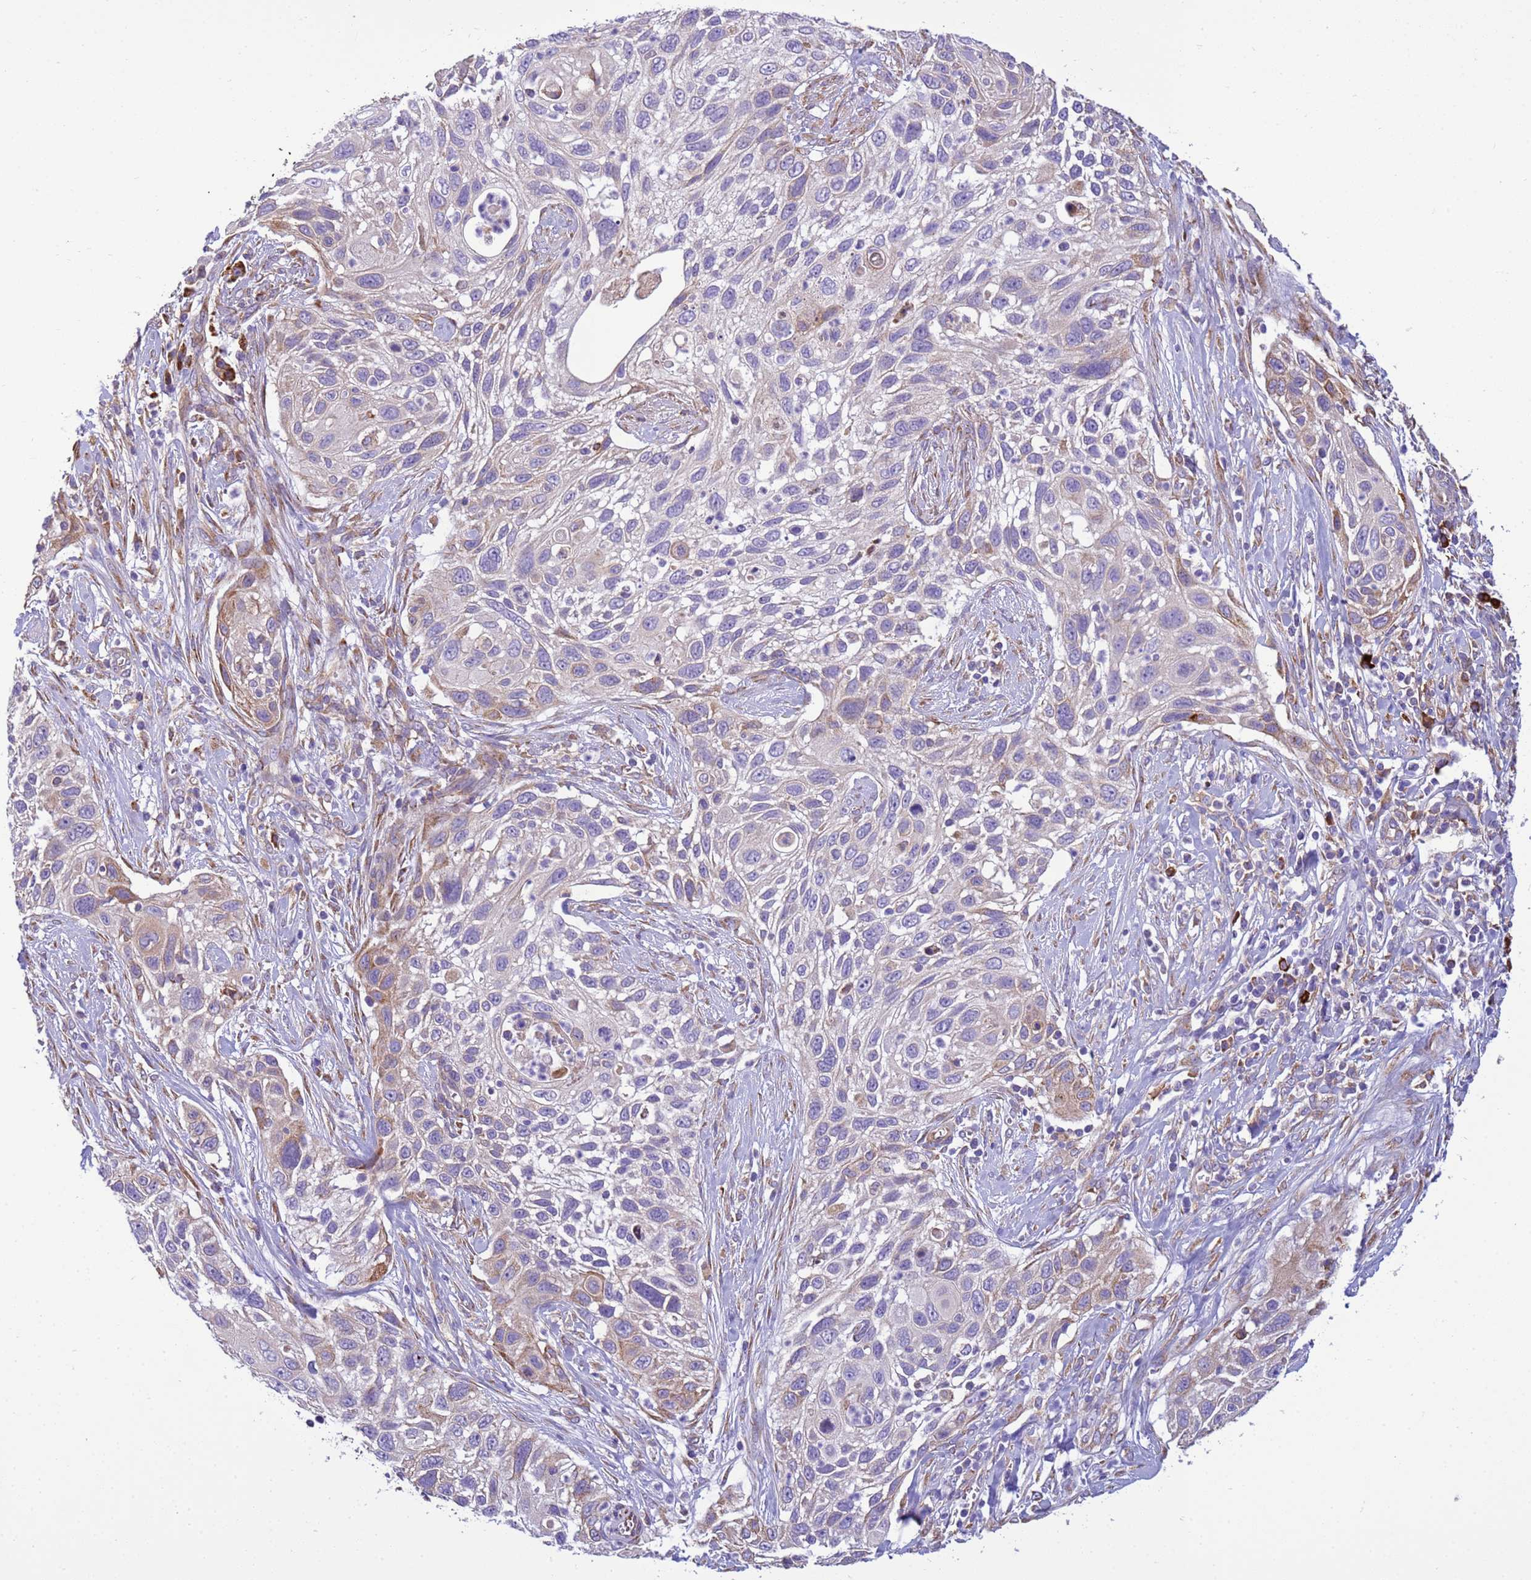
{"staining": {"intensity": "moderate", "quantity": "<25%", "location": "cytoplasmic/membranous"}, "tissue": "cervical cancer", "cell_type": "Tumor cells", "image_type": "cancer", "snomed": [{"axis": "morphology", "description": "Squamous cell carcinoma, NOS"}, {"axis": "topography", "description": "Cervix"}], "caption": "Human cervical cancer (squamous cell carcinoma) stained with a protein marker reveals moderate staining in tumor cells.", "gene": "THAP5", "patient": {"sex": "female", "age": 70}}